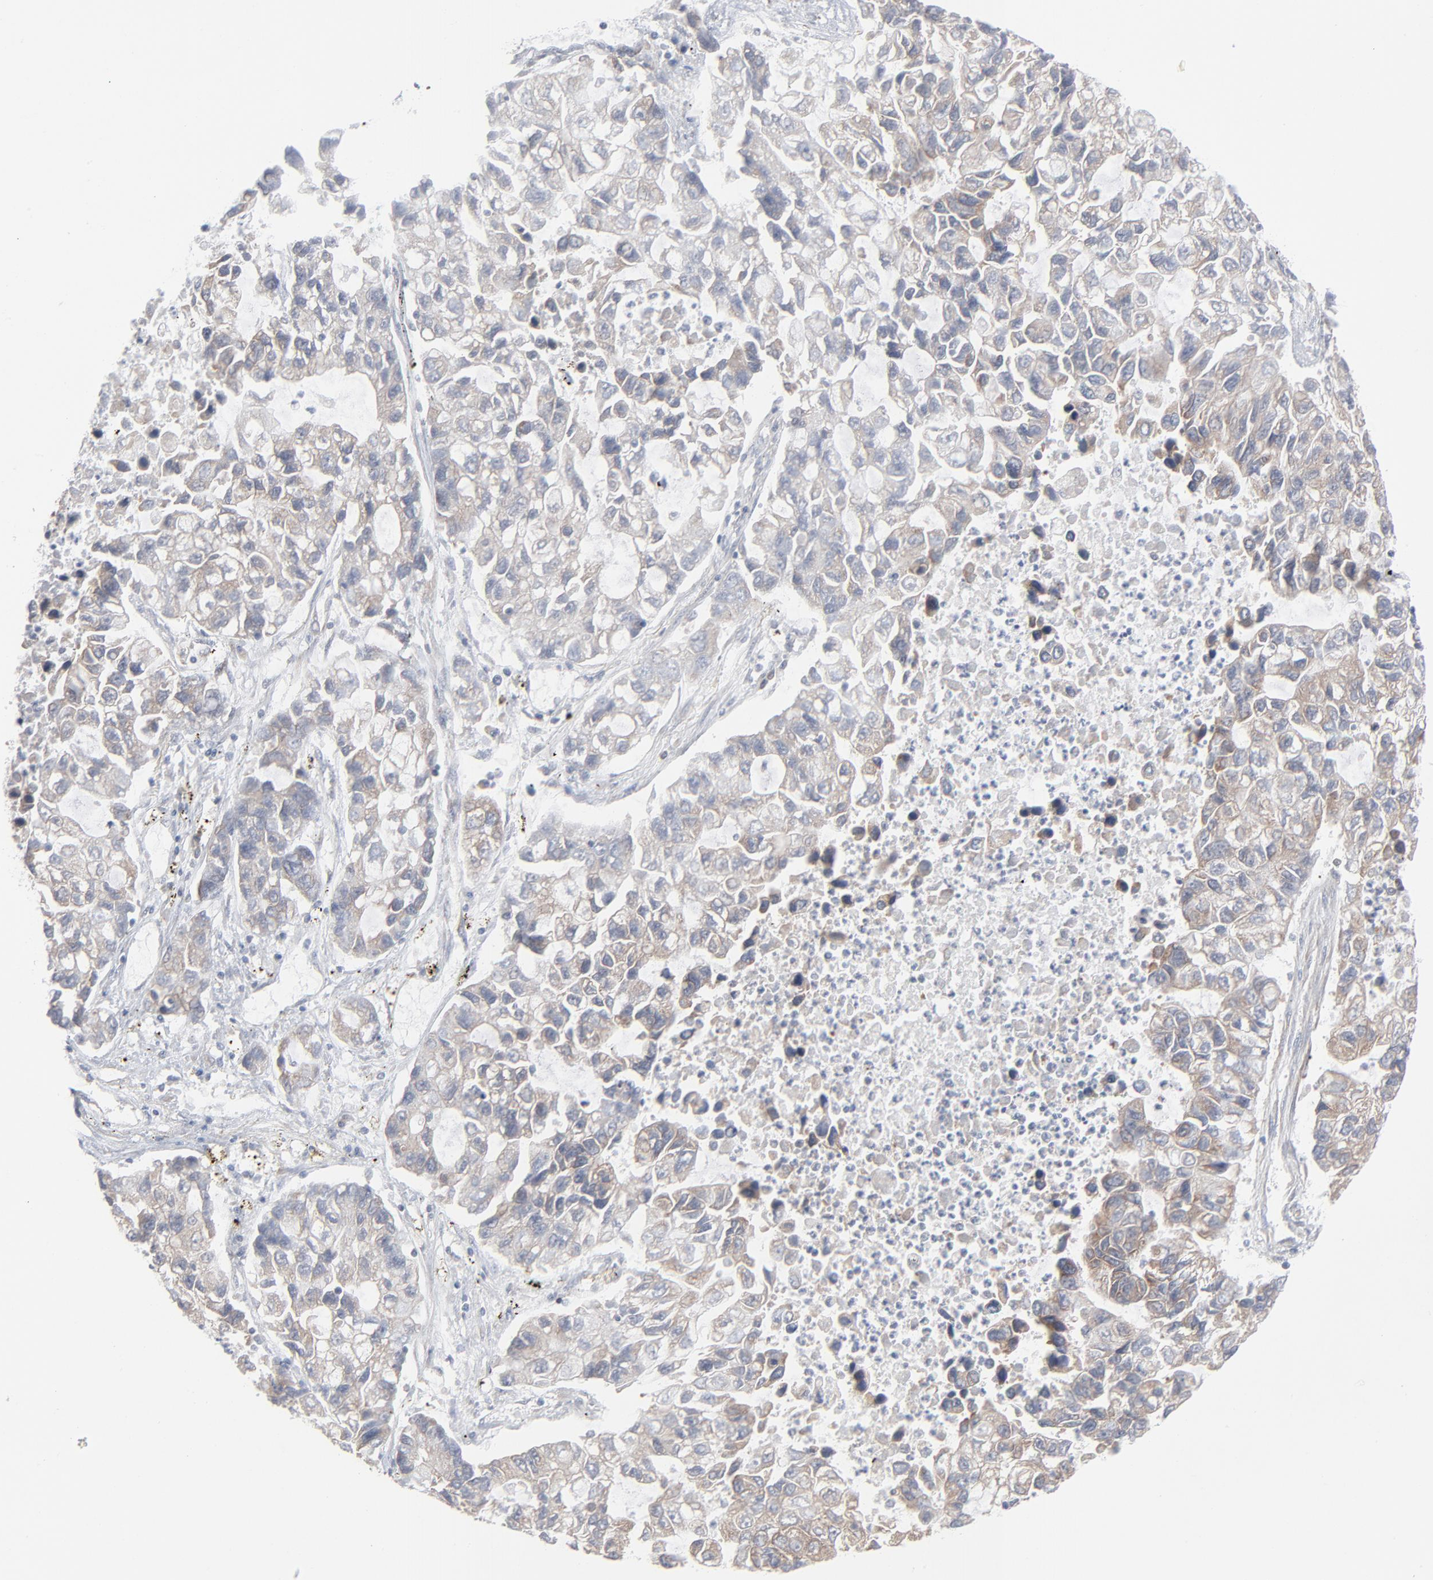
{"staining": {"intensity": "weak", "quantity": "25%-75%", "location": "cytoplasmic/membranous"}, "tissue": "lung cancer", "cell_type": "Tumor cells", "image_type": "cancer", "snomed": [{"axis": "morphology", "description": "Adenocarcinoma, NOS"}, {"axis": "topography", "description": "Lung"}], "caption": "About 25%-75% of tumor cells in lung cancer (adenocarcinoma) display weak cytoplasmic/membranous protein staining as visualized by brown immunohistochemical staining.", "gene": "KDSR", "patient": {"sex": "female", "age": 51}}